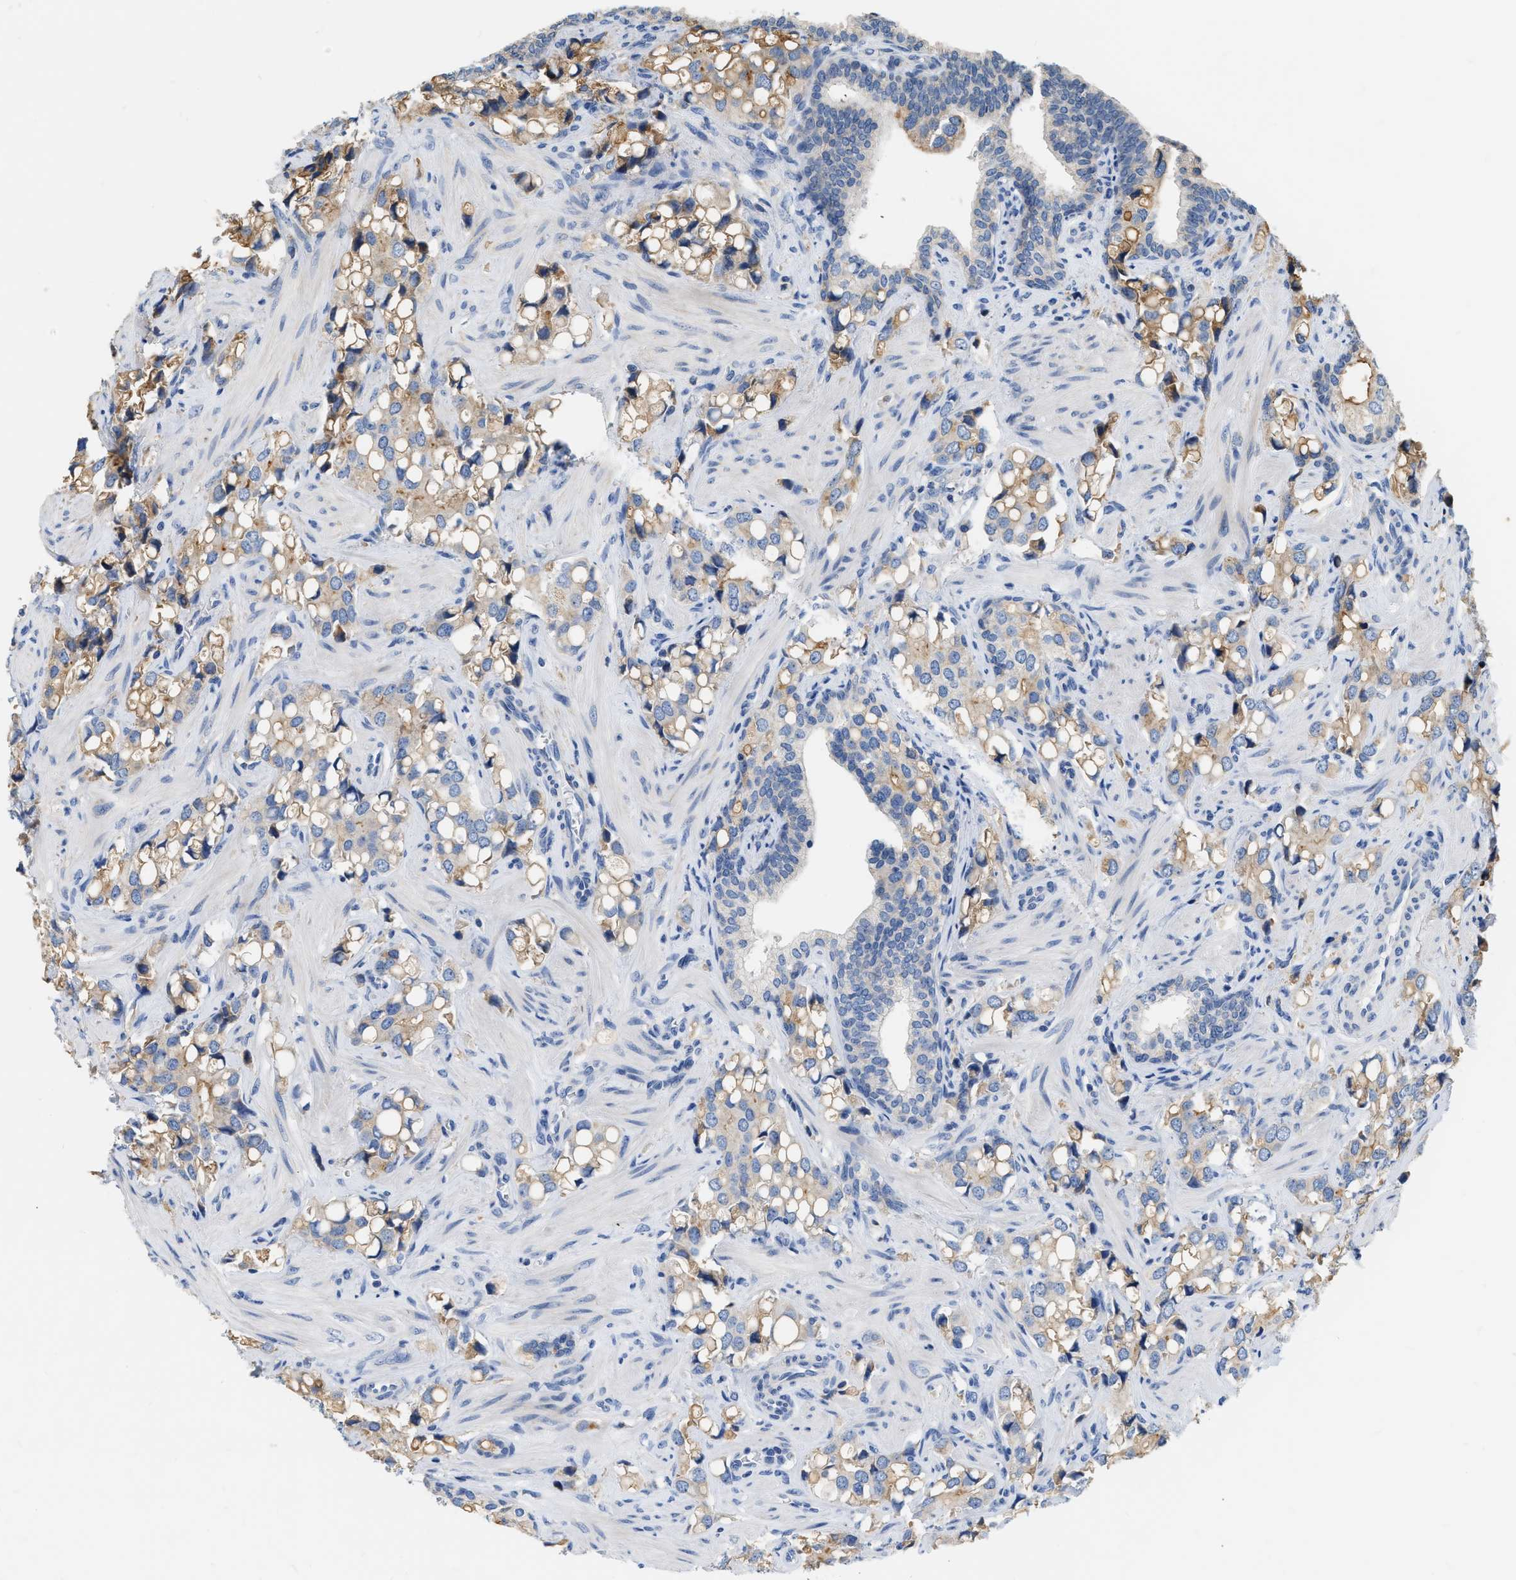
{"staining": {"intensity": "moderate", "quantity": ">75%", "location": "cytoplasmic/membranous"}, "tissue": "prostate cancer", "cell_type": "Tumor cells", "image_type": "cancer", "snomed": [{"axis": "morphology", "description": "Adenocarcinoma, High grade"}, {"axis": "topography", "description": "Prostate"}], "caption": "Prostate cancer stained with a protein marker exhibits moderate staining in tumor cells.", "gene": "DDX56", "patient": {"sex": "male", "age": 52}}